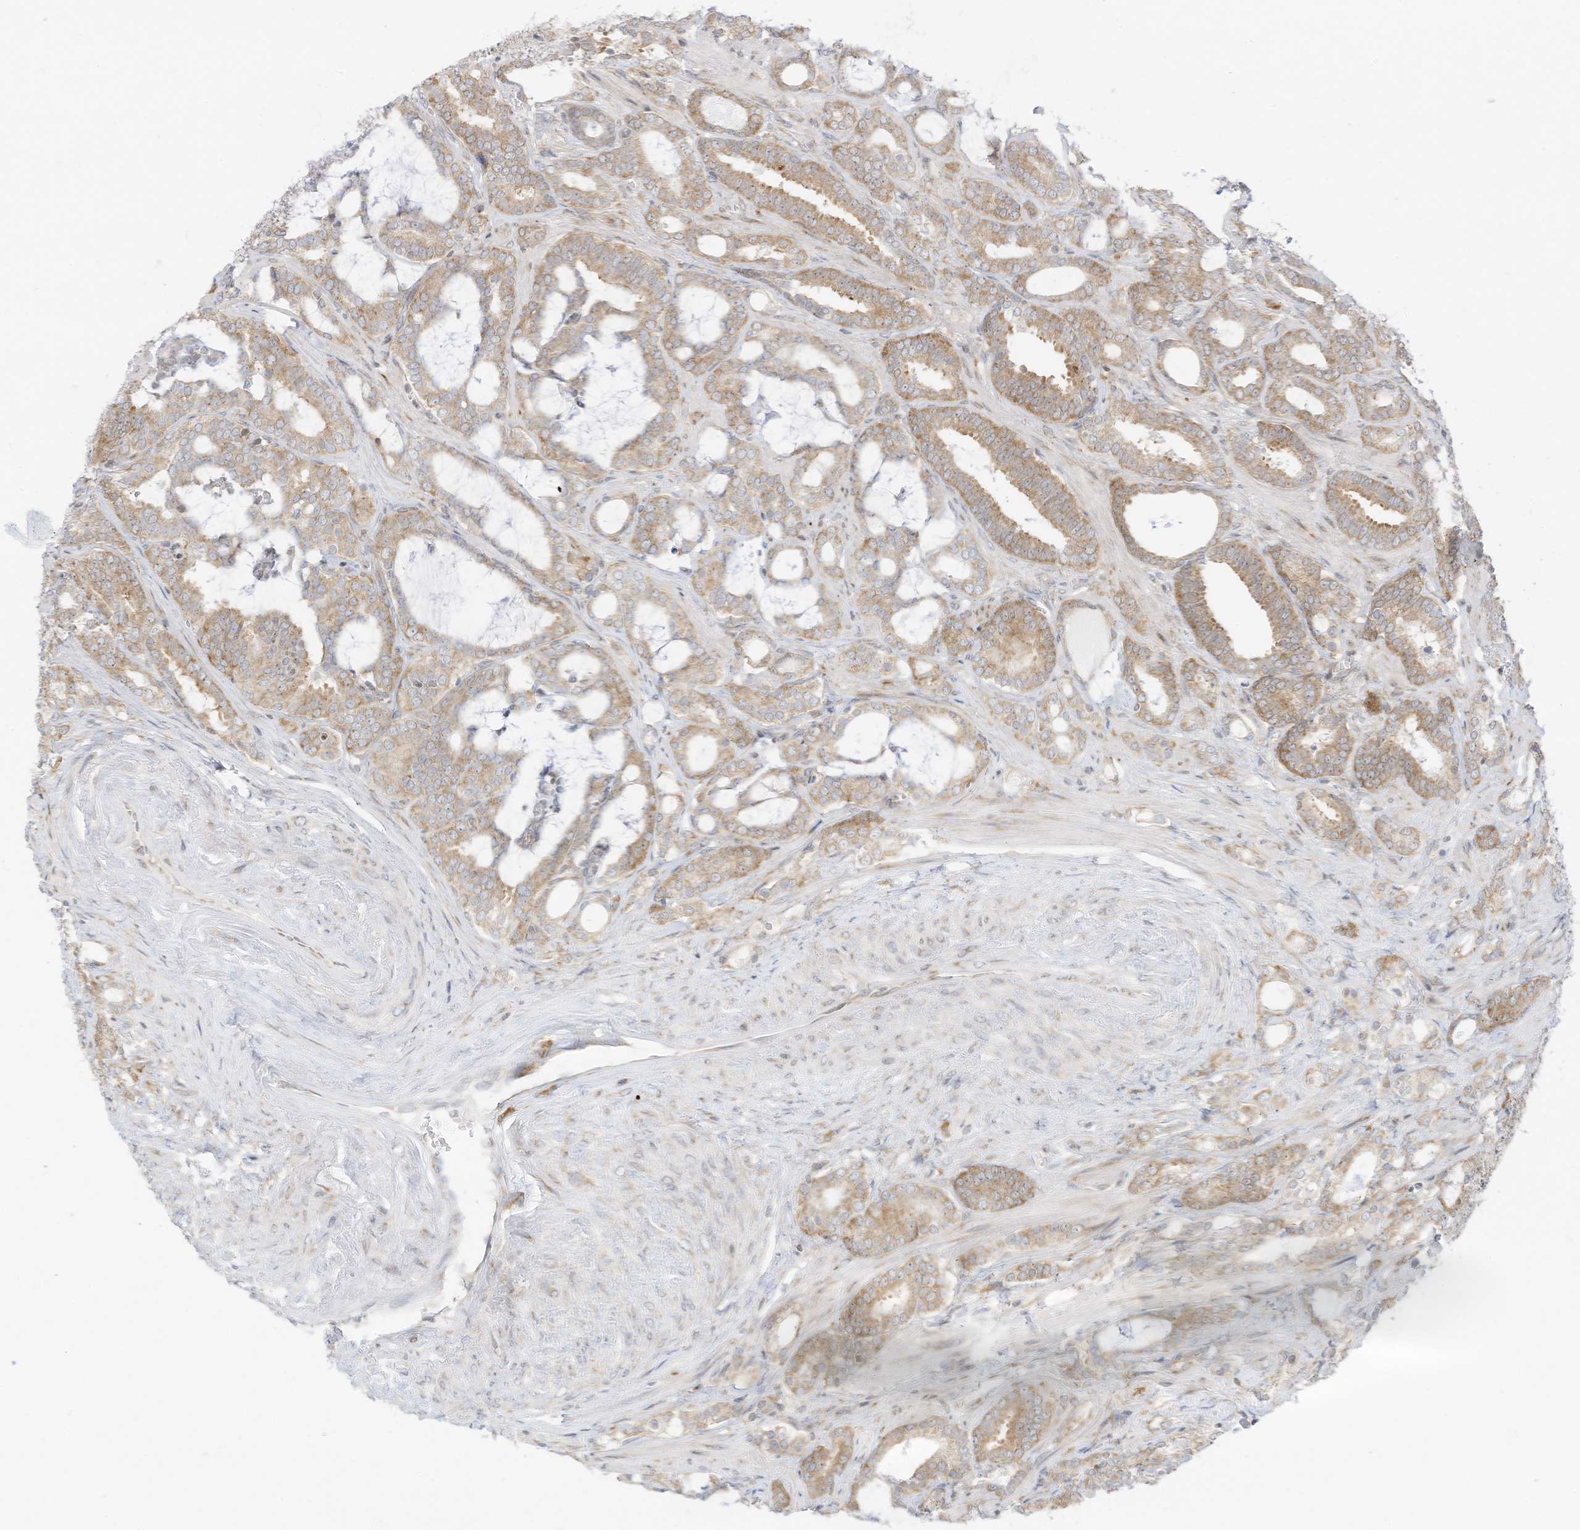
{"staining": {"intensity": "moderate", "quantity": "25%-75%", "location": "cytoplasmic/membranous"}, "tissue": "prostate cancer", "cell_type": "Tumor cells", "image_type": "cancer", "snomed": [{"axis": "morphology", "description": "Adenocarcinoma, High grade"}, {"axis": "topography", "description": "Prostate and seminal vesicle, NOS"}], "caption": "This micrograph reveals prostate high-grade adenocarcinoma stained with immunohistochemistry (IHC) to label a protein in brown. The cytoplasmic/membranous of tumor cells show moderate positivity for the protein. Nuclei are counter-stained blue.", "gene": "EDF1", "patient": {"sex": "male", "age": 67}}